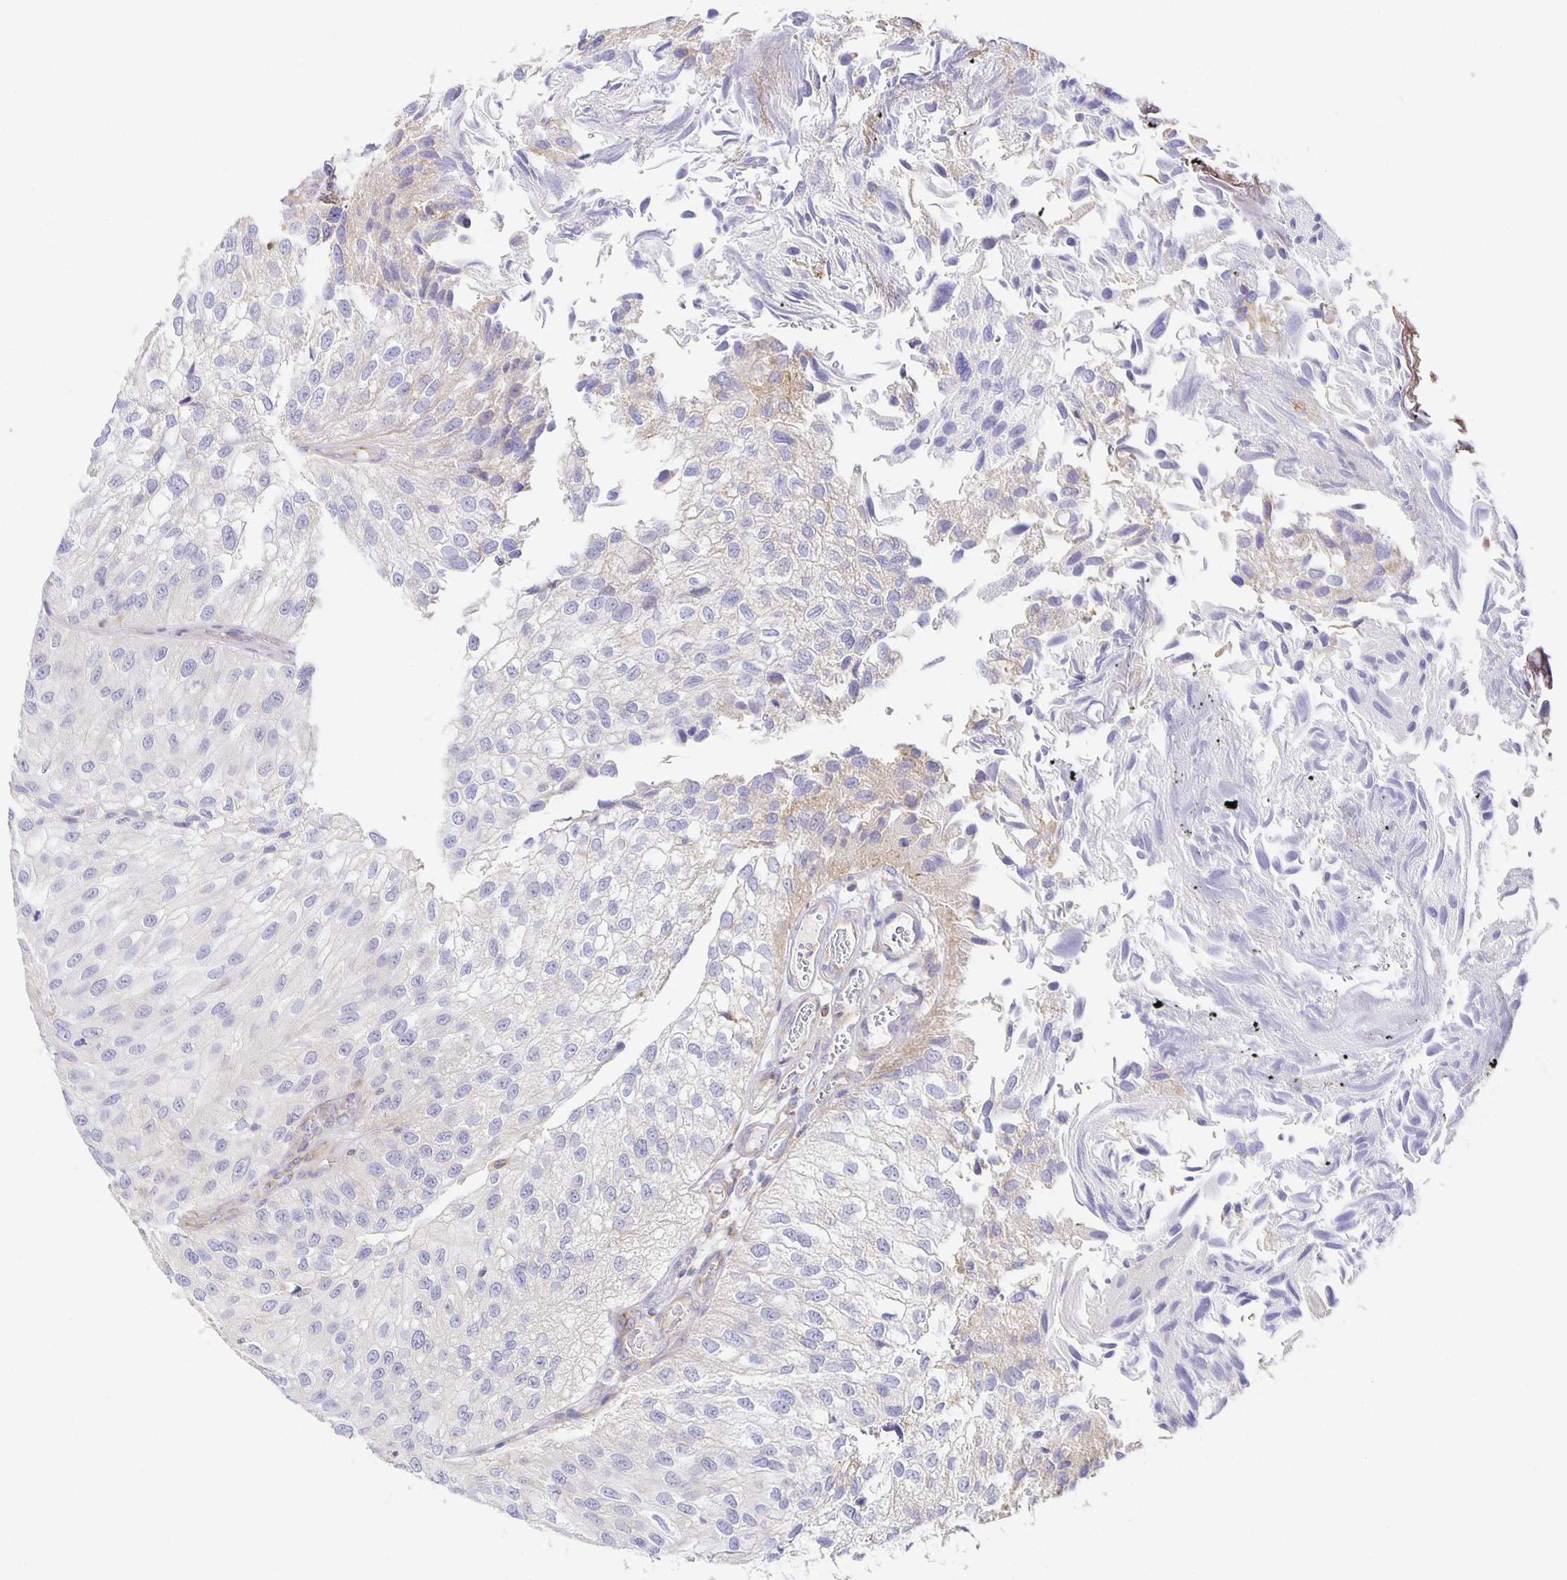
{"staining": {"intensity": "negative", "quantity": "none", "location": "none"}, "tissue": "urothelial cancer", "cell_type": "Tumor cells", "image_type": "cancer", "snomed": [{"axis": "morphology", "description": "Urothelial carcinoma, NOS"}, {"axis": "topography", "description": "Urinary bladder"}], "caption": "DAB (3,3'-diaminobenzidine) immunohistochemical staining of urothelial cancer exhibits no significant staining in tumor cells.", "gene": "FLRT3", "patient": {"sex": "male", "age": 87}}